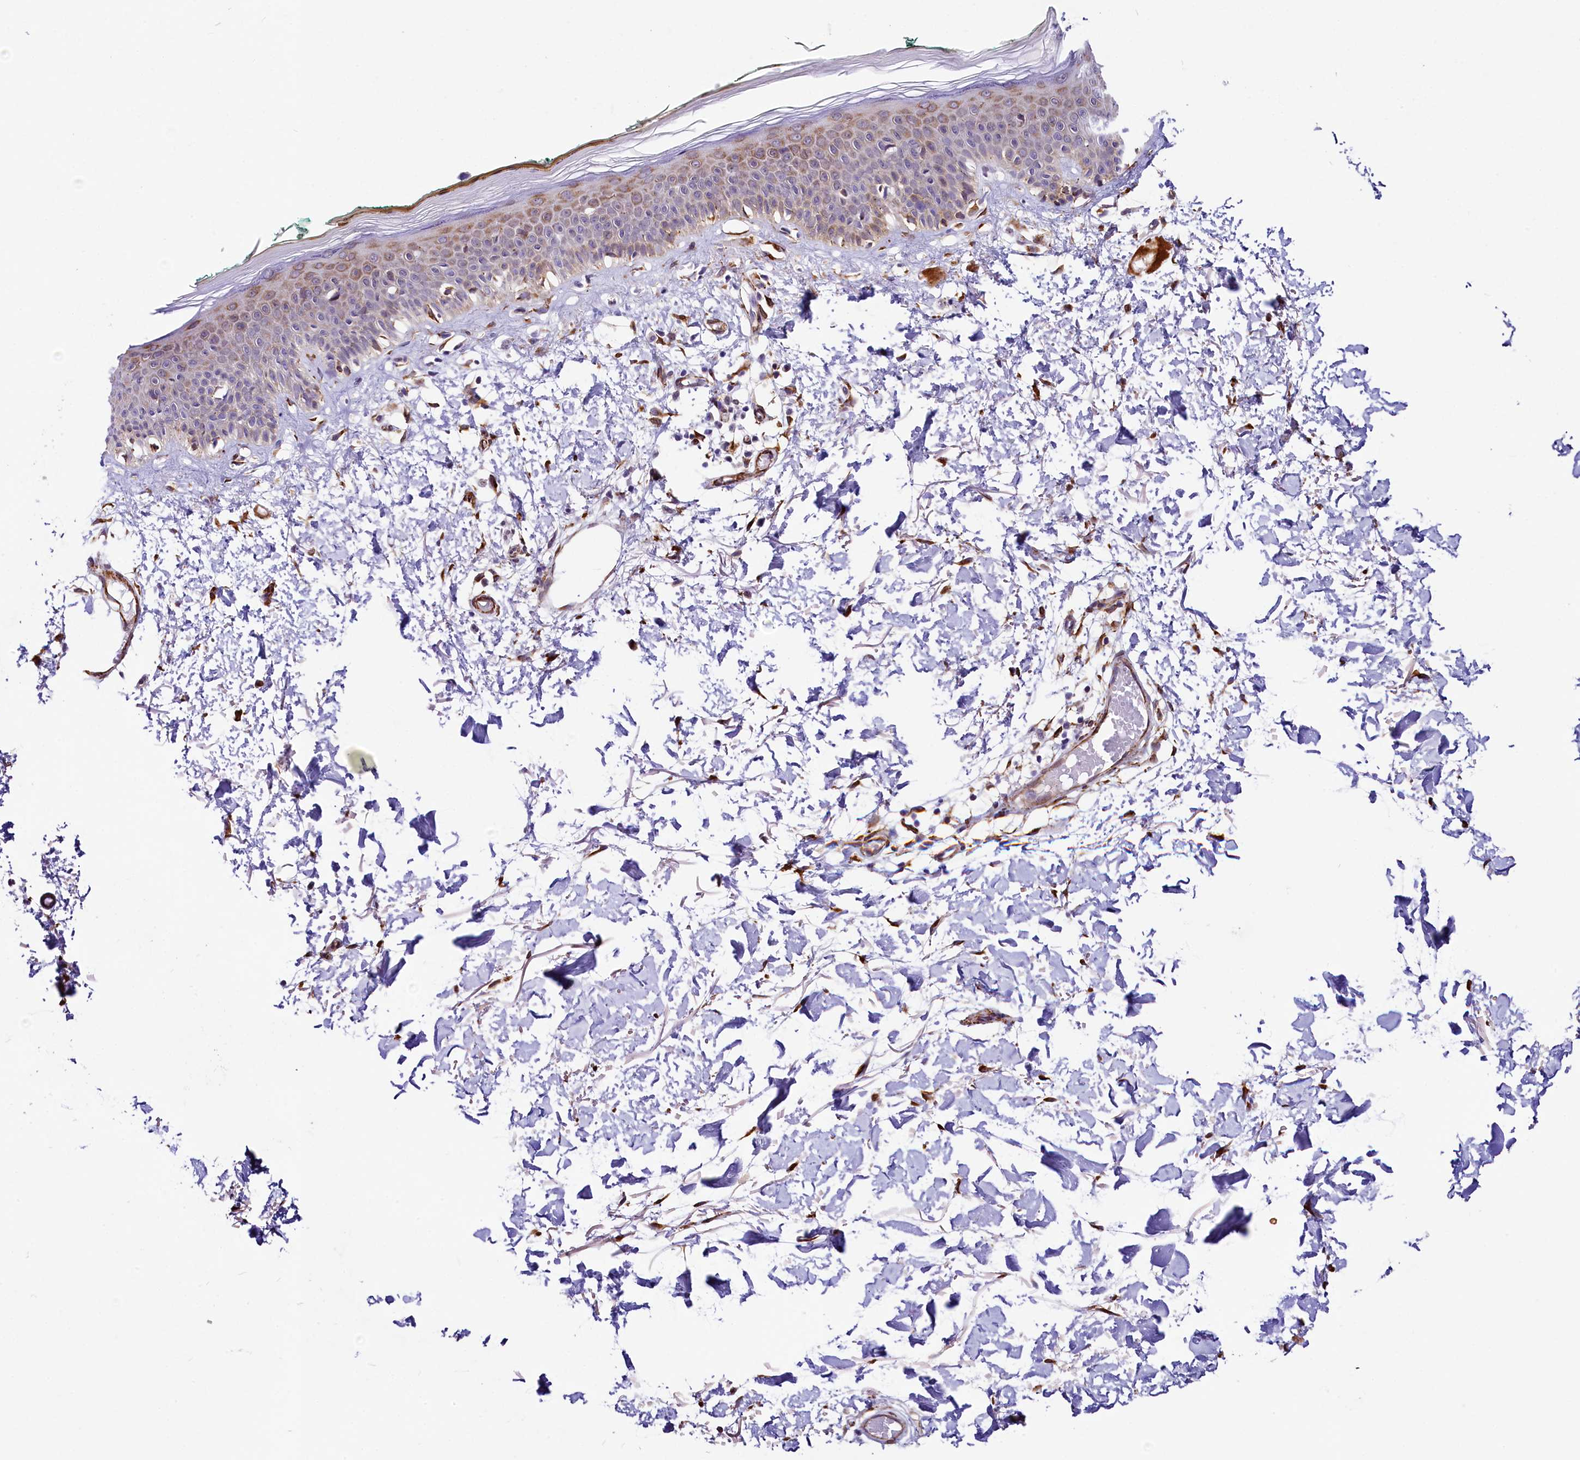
{"staining": {"intensity": "strong", "quantity": ">75%", "location": "cytoplasmic/membranous"}, "tissue": "skin", "cell_type": "Fibroblasts", "image_type": "normal", "snomed": [{"axis": "morphology", "description": "Normal tissue, NOS"}, {"axis": "topography", "description": "Skin"}], "caption": "Protein staining shows strong cytoplasmic/membranous expression in about >75% of fibroblasts in benign skin.", "gene": "ITGA1", "patient": {"sex": "male", "age": 62}}